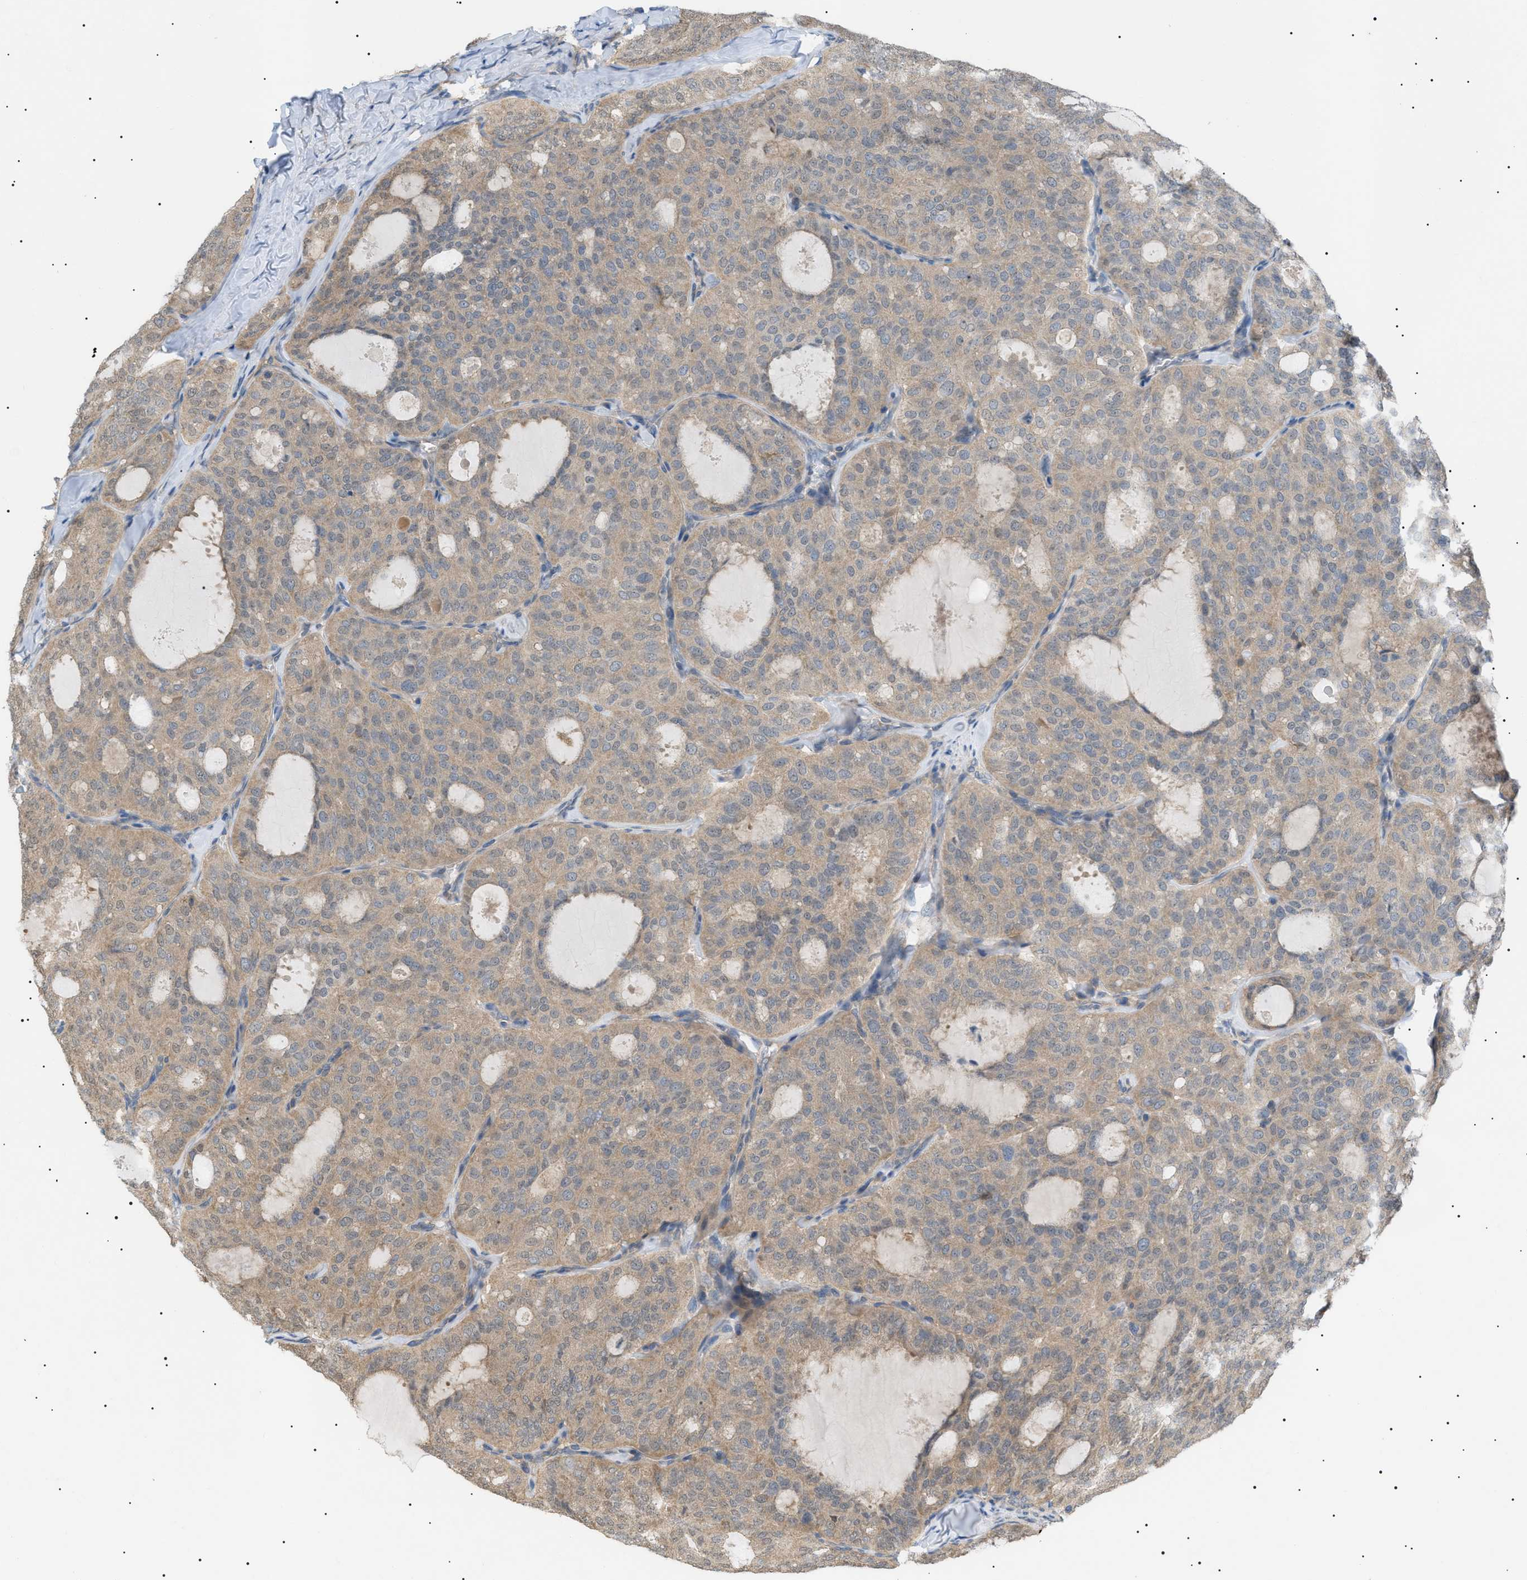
{"staining": {"intensity": "weak", "quantity": ">75%", "location": "cytoplasmic/membranous"}, "tissue": "thyroid cancer", "cell_type": "Tumor cells", "image_type": "cancer", "snomed": [{"axis": "morphology", "description": "Follicular adenoma carcinoma, NOS"}, {"axis": "topography", "description": "Thyroid gland"}], "caption": "Follicular adenoma carcinoma (thyroid) stained with DAB immunohistochemistry (IHC) exhibits low levels of weak cytoplasmic/membranous expression in approximately >75% of tumor cells. The staining was performed using DAB, with brown indicating positive protein expression. Nuclei are stained blue with hematoxylin.", "gene": "IRS2", "patient": {"sex": "male", "age": 75}}